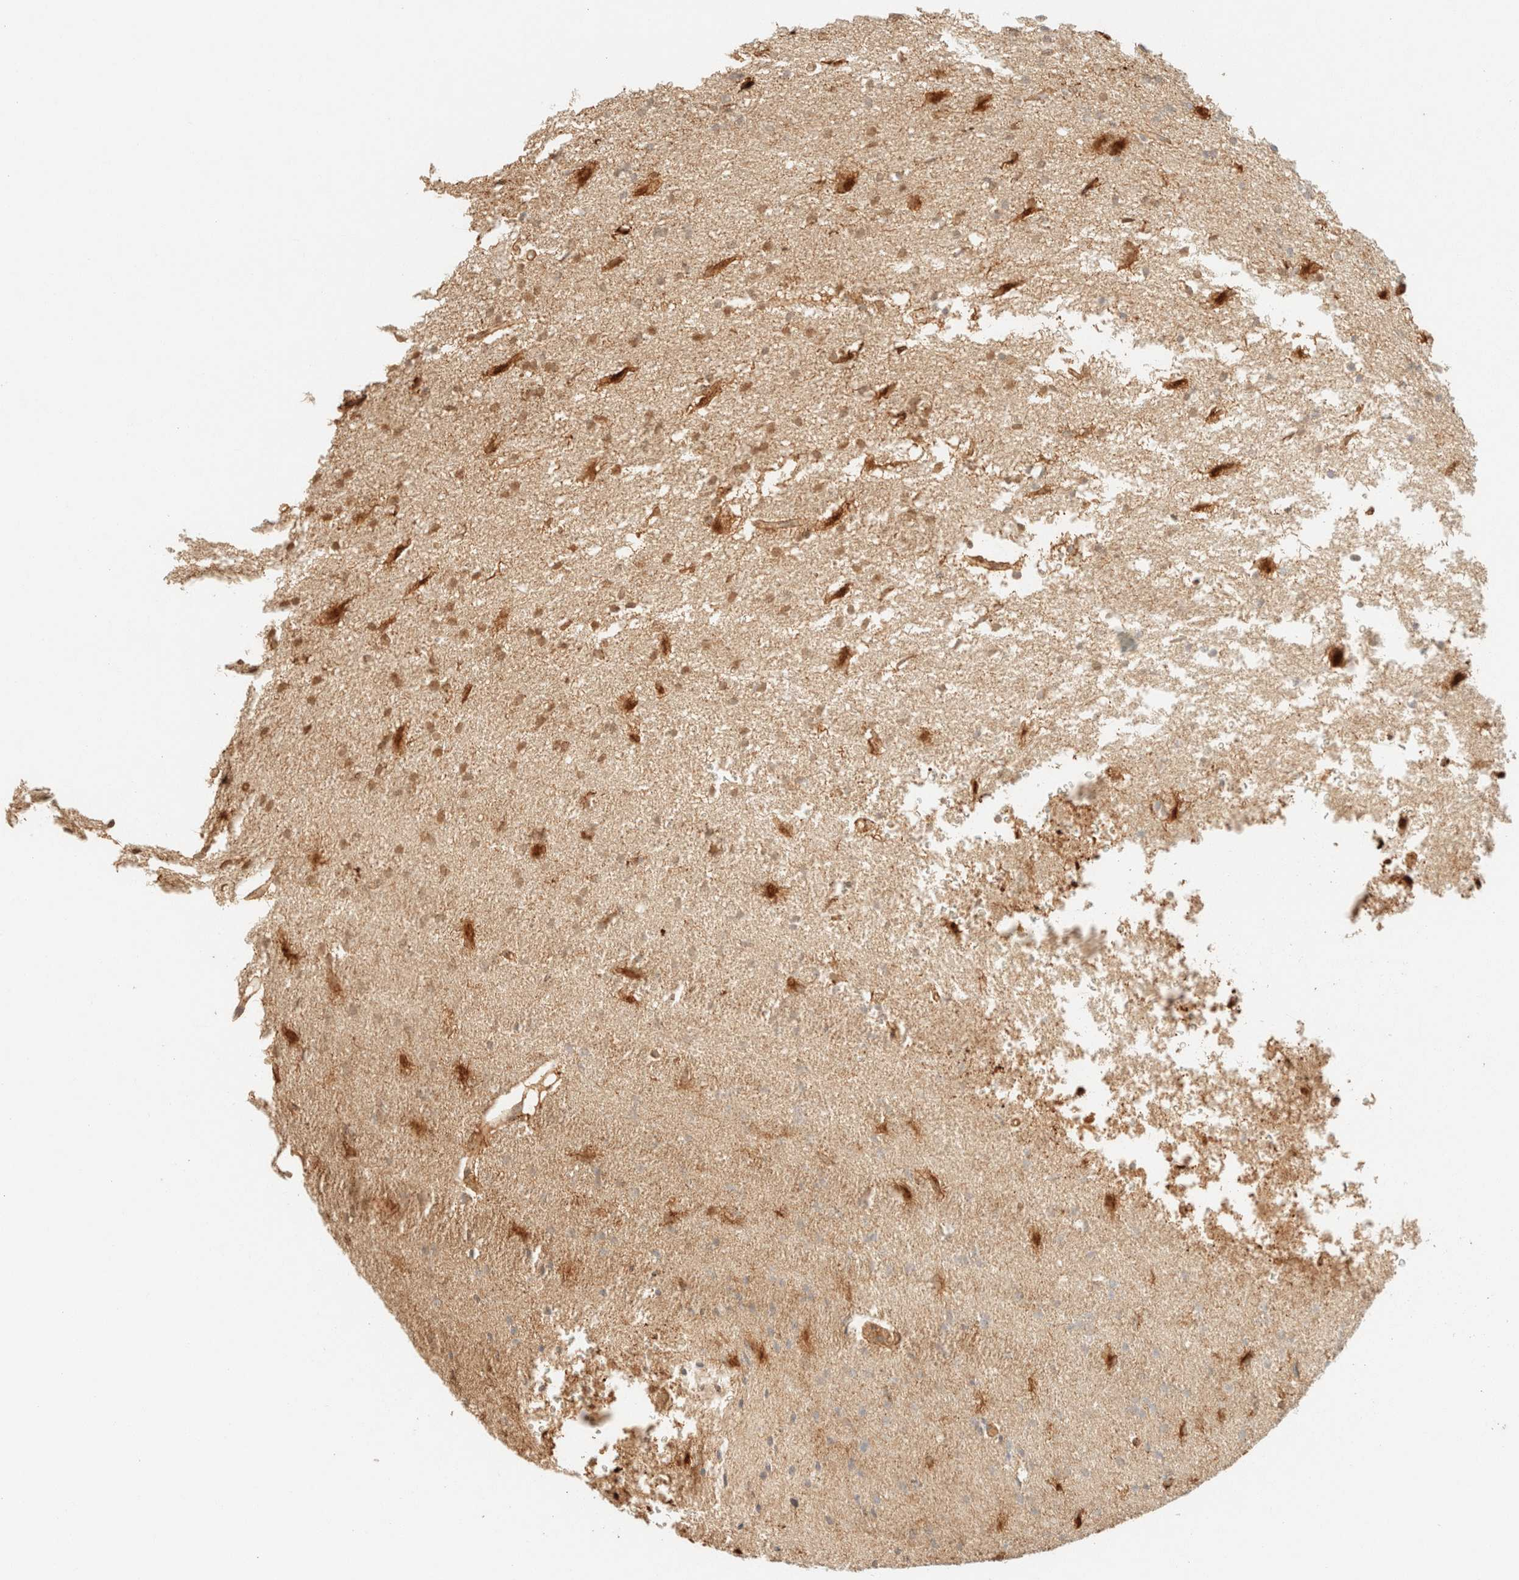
{"staining": {"intensity": "moderate", "quantity": "25%-75%", "location": "cytoplasmic/membranous,nuclear"}, "tissue": "glioma", "cell_type": "Tumor cells", "image_type": "cancer", "snomed": [{"axis": "morphology", "description": "Normal tissue, NOS"}, {"axis": "morphology", "description": "Glioma, malignant, High grade"}, {"axis": "topography", "description": "Cerebral cortex"}], "caption": "Immunohistochemical staining of human glioma demonstrates moderate cytoplasmic/membranous and nuclear protein expression in about 25%-75% of tumor cells.", "gene": "SPARCL1", "patient": {"sex": "male", "age": 77}}